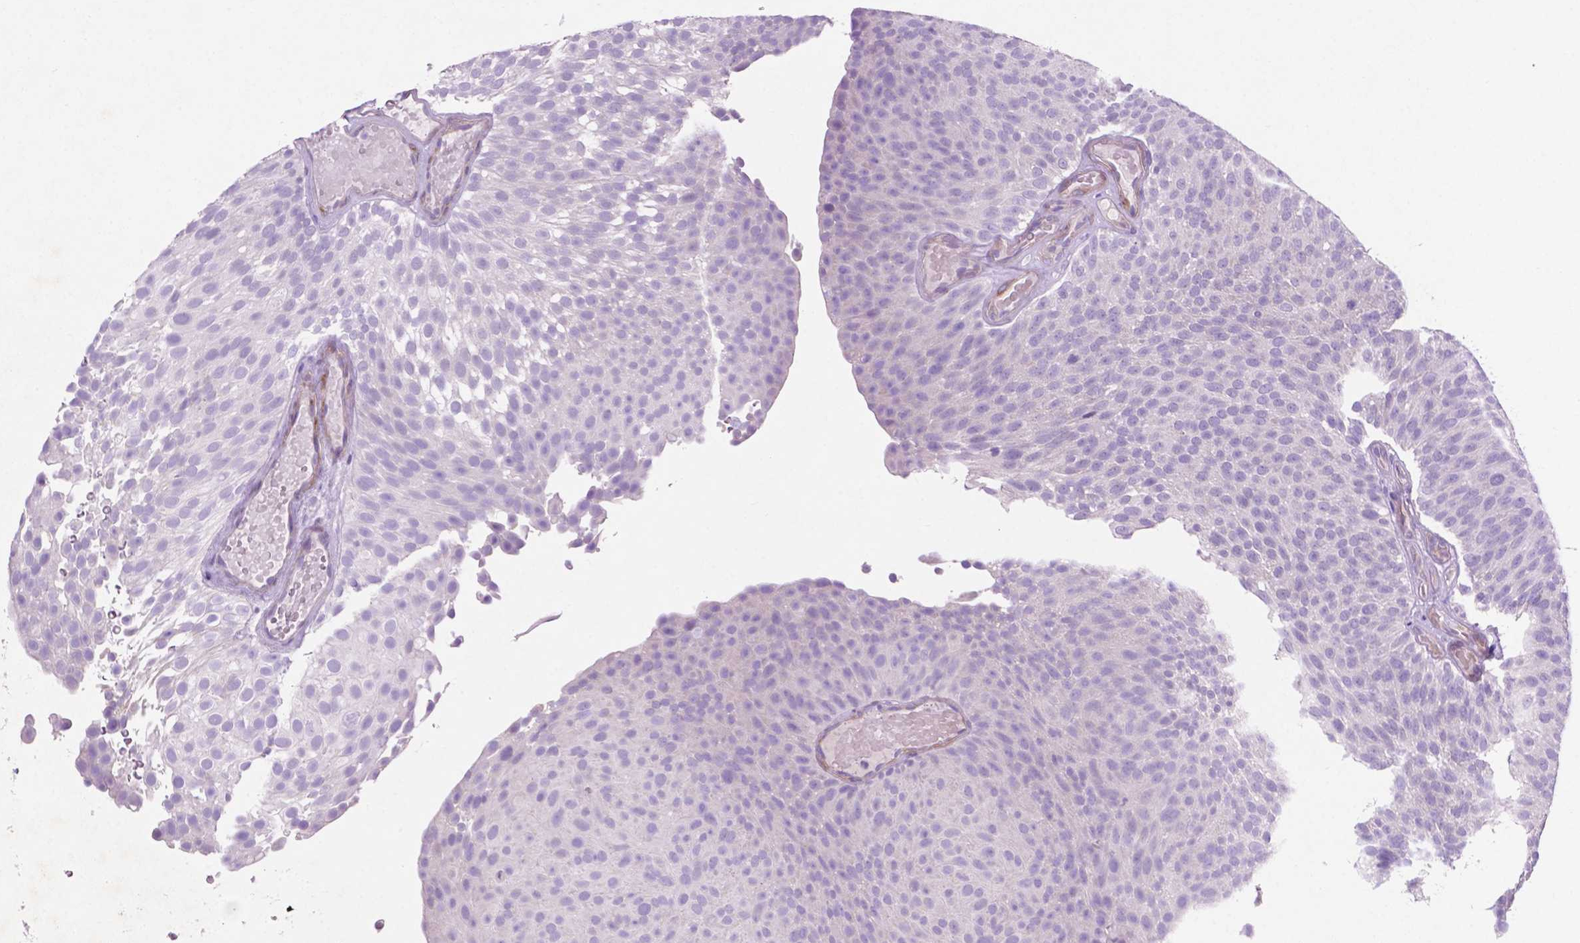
{"staining": {"intensity": "negative", "quantity": "none", "location": "none"}, "tissue": "urothelial cancer", "cell_type": "Tumor cells", "image_type": "cancer", "snomed": [{"axis": "morphology", "description": "Urothelial carcinoma, Low grade"}, {"axis": "topography", "description": "Urinary bladder"}], "caption": "A high-resolution micrograph shows immunohistochemistry staining of urothelial cancer, which demonstrates no significant staining in tumor cells. The staining is performed using DAB (3,3'-diaminobenzidine) brown chromogen with nuclei counter-stained in using hematoxylin.", "gene": "ASPG", "patient": {"sex": "male", "age": 78}}